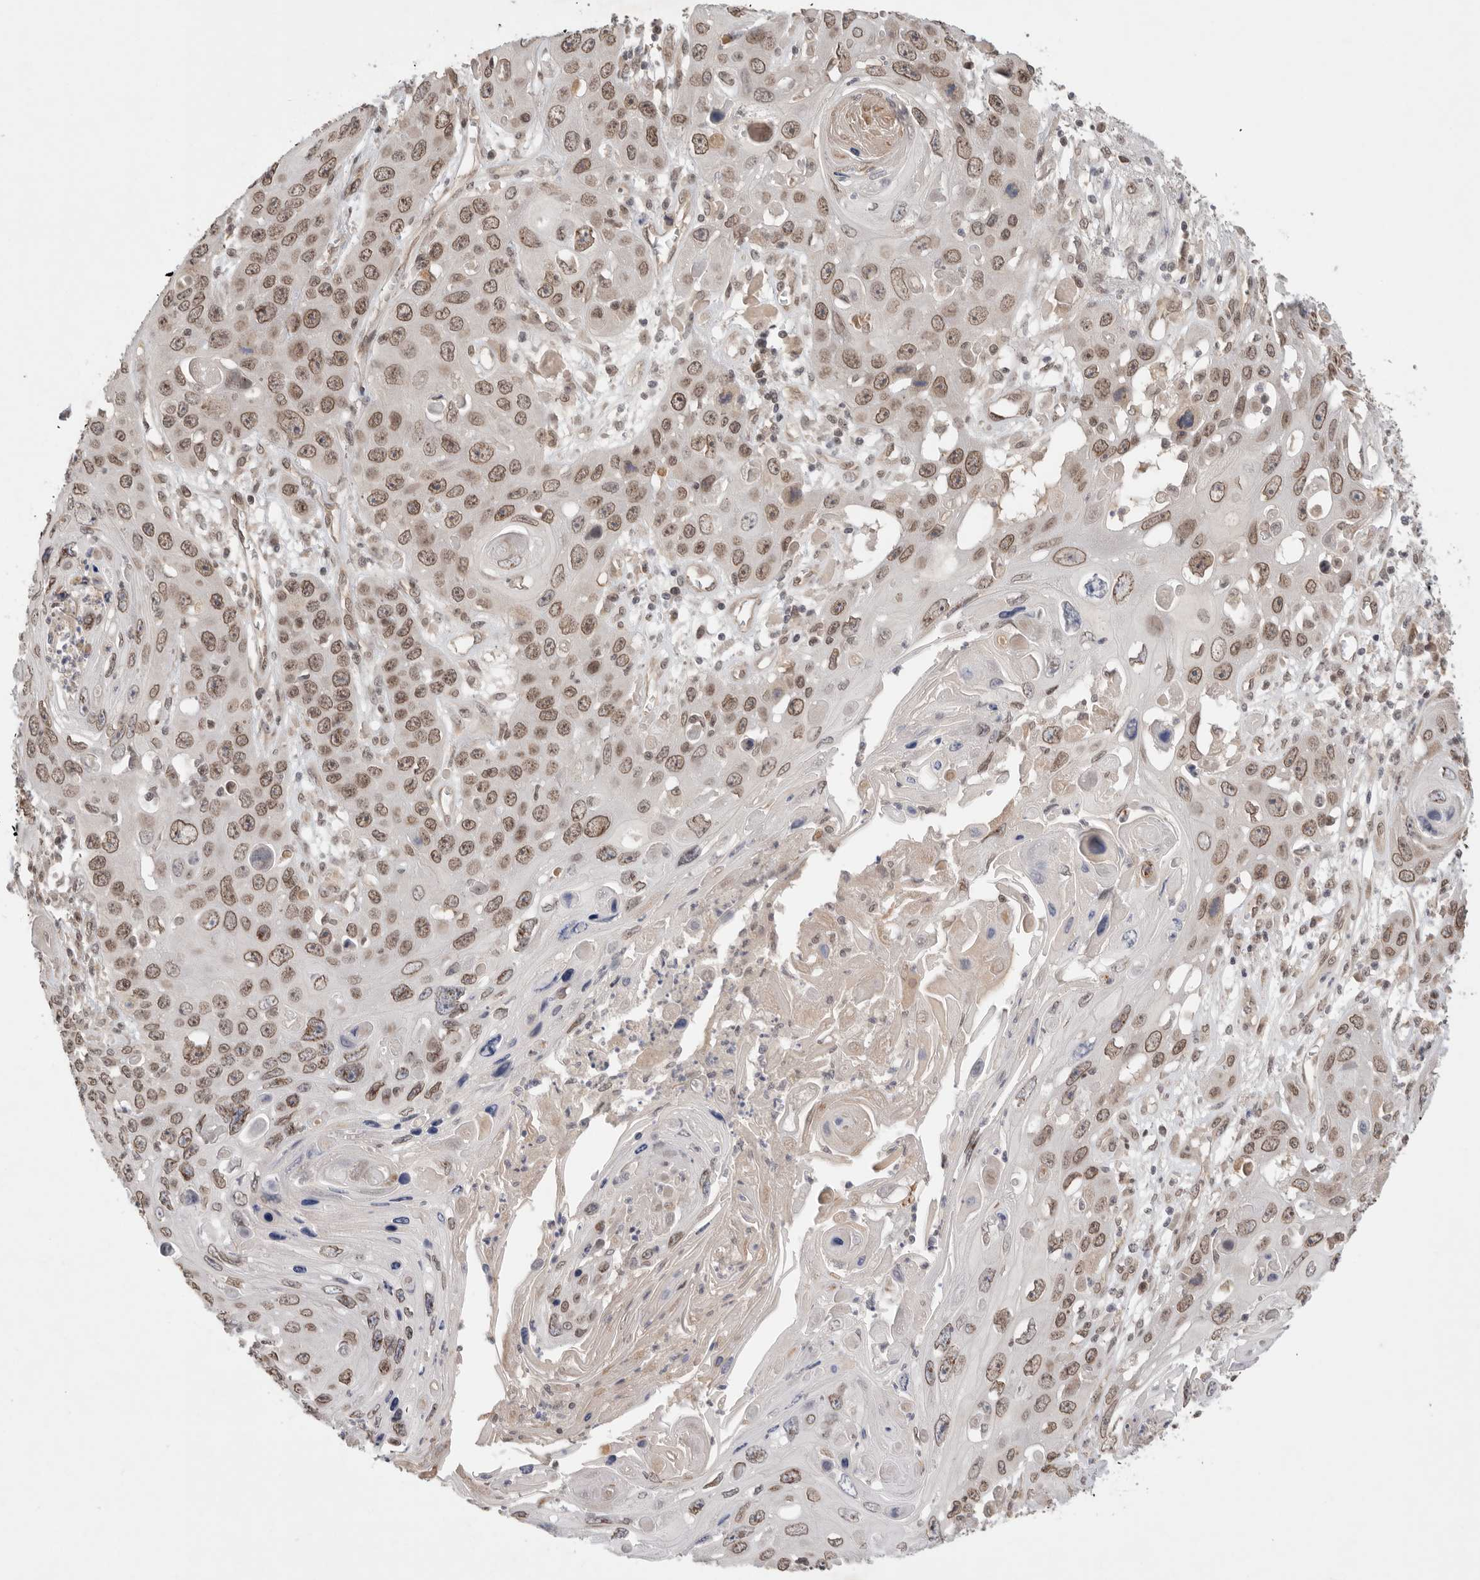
{"staining": {"intensity": "moderate", "quantity": ">75%", "location": "cytoplasmic/membranous,nuclear"}, "tissue": "skin cancer", "cell_type": "Tumor cells", "image_type": "cancer", "snomed": [{"axis": "morphology", "description": "Squamous cell carcinoma, NOS"}, {"axis": "topography", "description": "Skin"}], "caption": "Tumor cells demonstrate medium levels of moderate cytoplasmic/membranous and nuclear positivity in approximately >75% of cells in human skin squamous cell carcinoma. (Brightfield microscopy of DAB IHC at high magnification).", "gene": "LEMD3", "patient": {"sex": "male", "age": 55}}